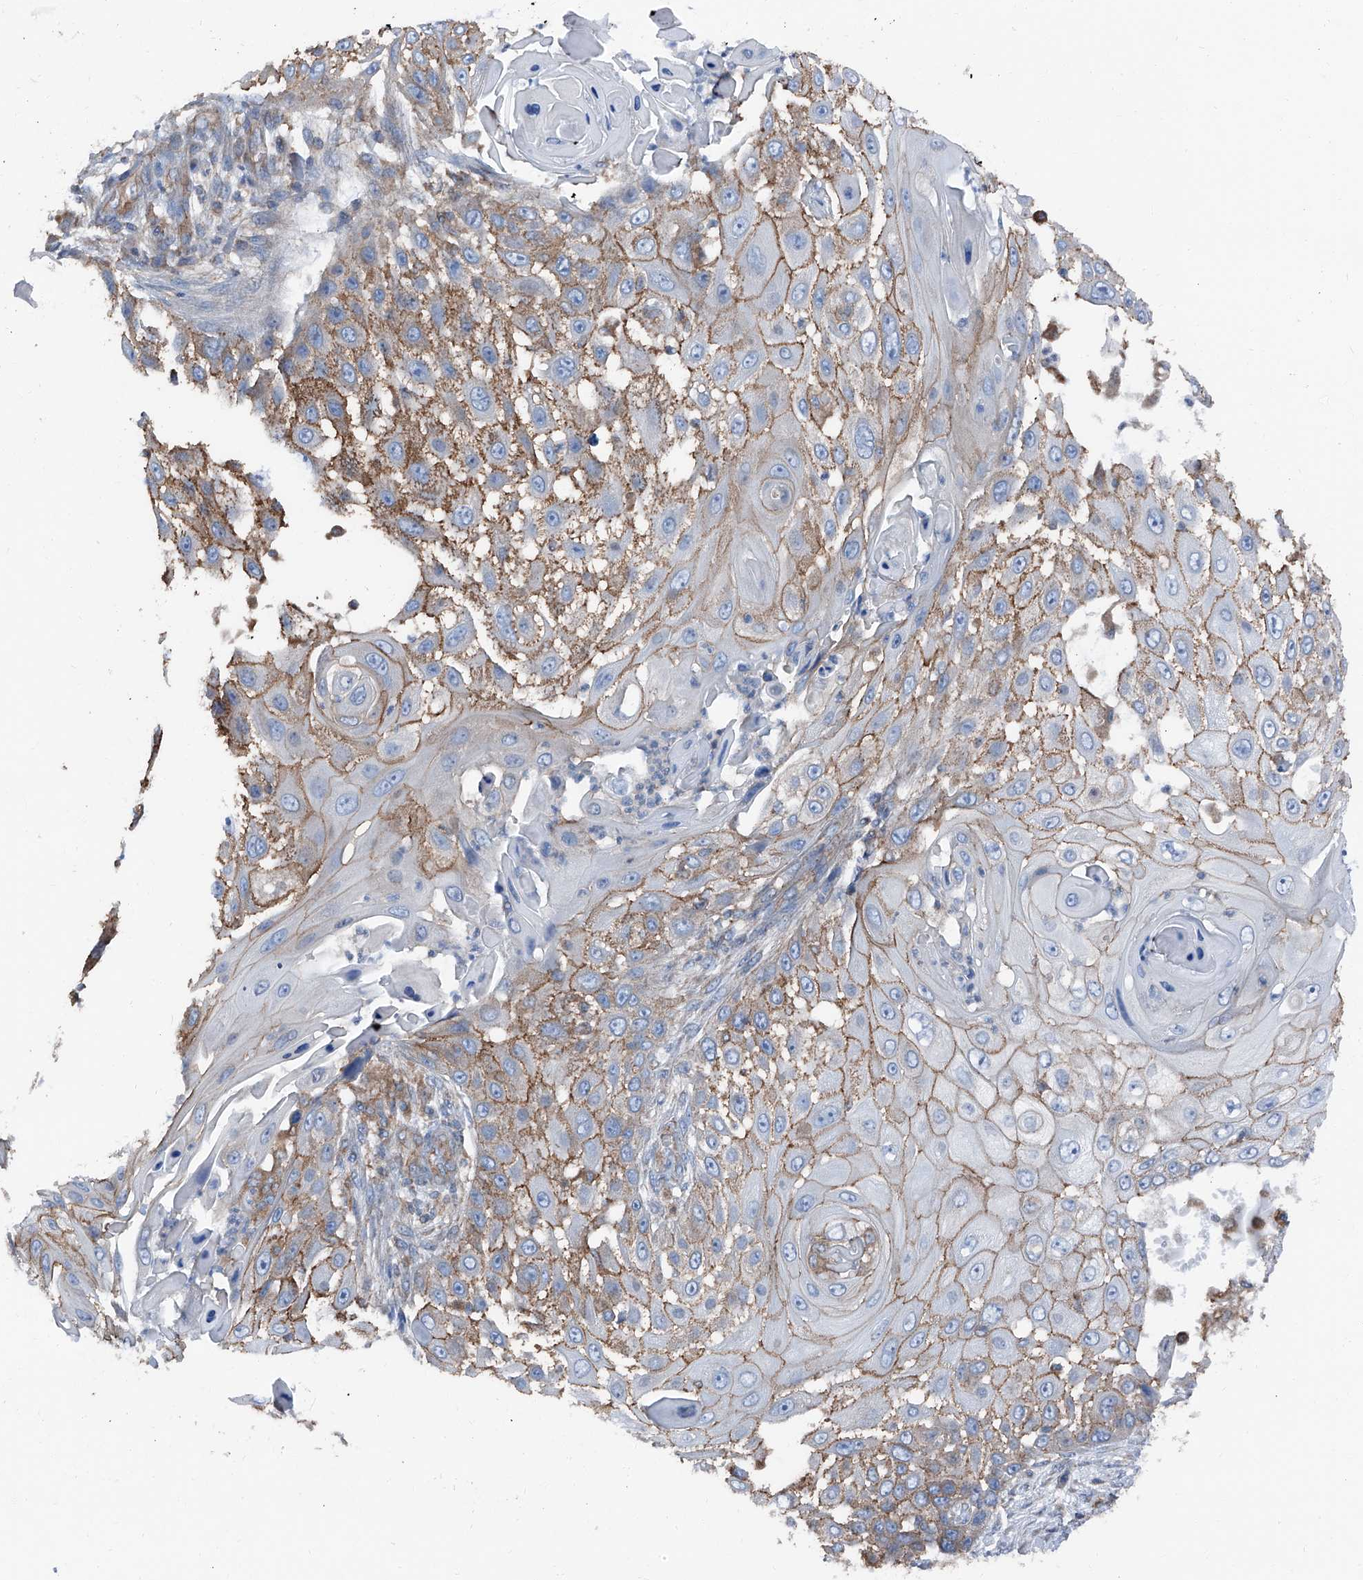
{"staining": {"intensity": "moderate", "quantity": ">75%", "location": "cytoplasmic/membranous"}, "tissue": "skin cancer", "cell_type": "Tumor cells", "image_type": "cancer", "snomed": [{"axis": "morphology", "description": "Squamous cell carcinoma, NOS"}, {"axis": "topography", "description": "Skin"}], "caption": "Squamous cell carcinoma (skin) was stained to show a protein in brown. There is medium levels of moderate cytoplasmic/membranous positivity in approximately >75% of tumor cells.", "gene": "GPR142", "patient": {"sex": "female", "age": 44}}